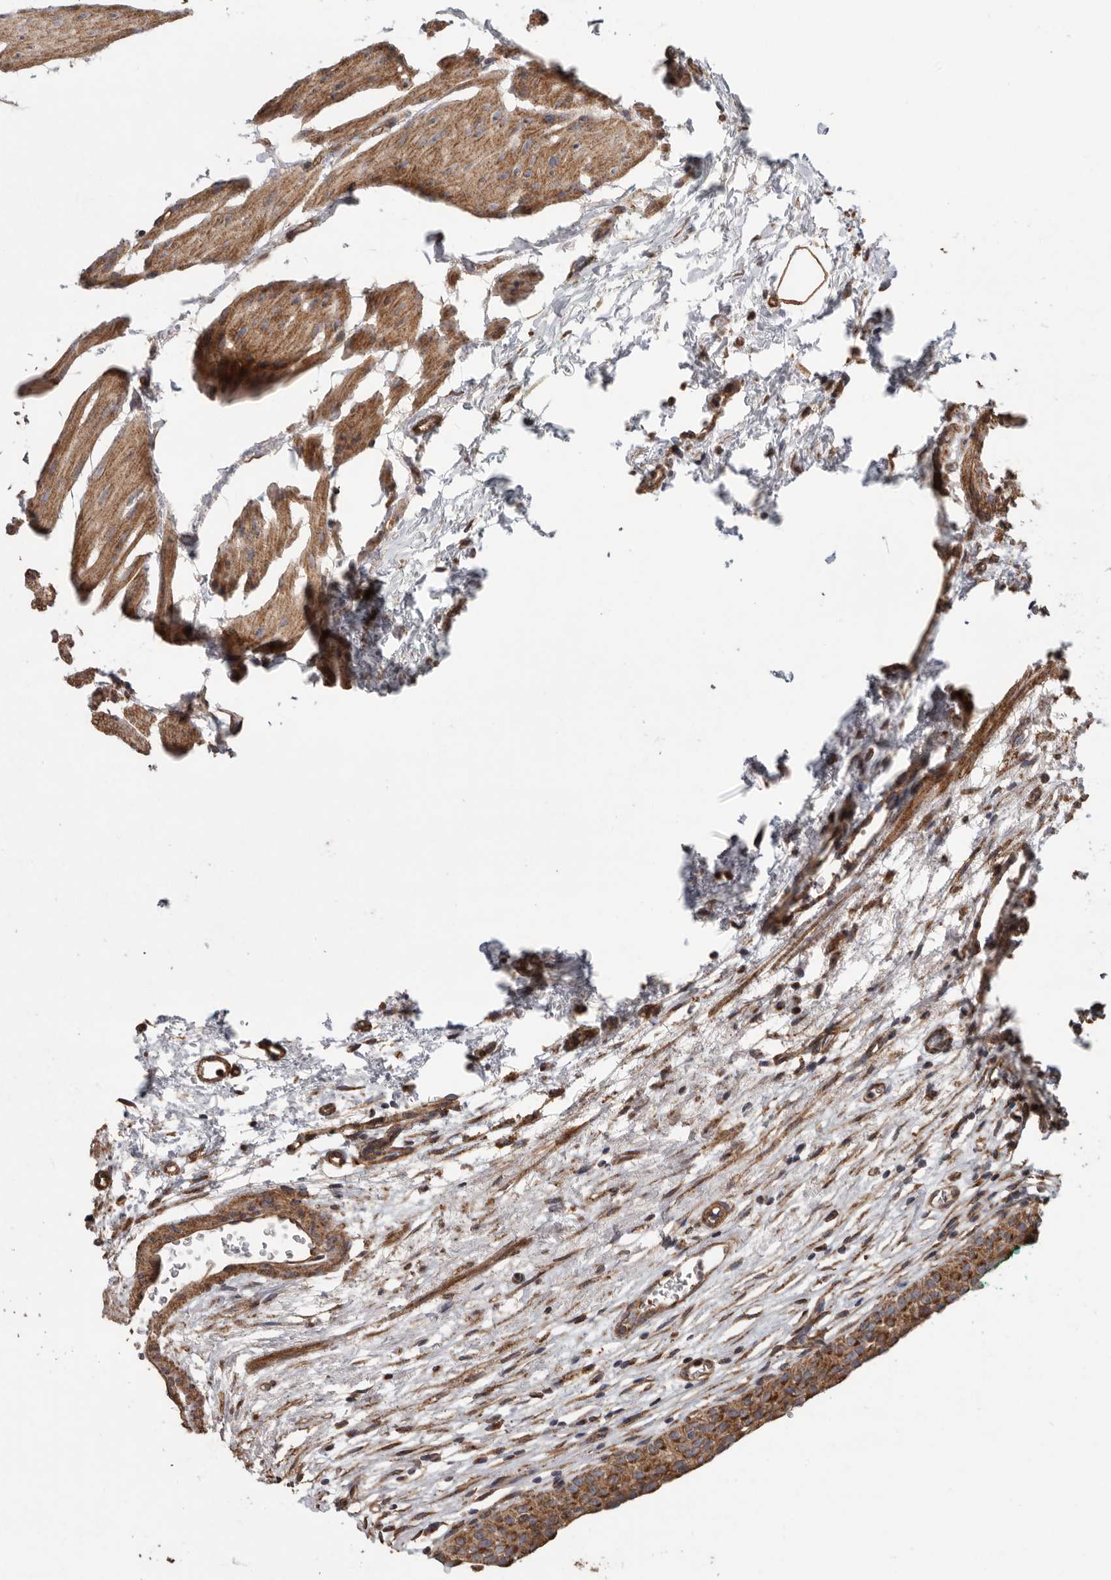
{"staining": {"intensity": "moderate", "quantity": ">75%", "location": "cytoplasmic/membranous"}, "tissue": "urinary bladder", "cell_type": "Urothelial cells", "image_type": "normal", "snomed": [{"axis": "morphology", "description": "Normal tissue, NOS"}, {"axis": "morphology", "description": "Urothelial carcinoma, High grade"}, {"axis": "topography", "description": "Urinary bladder"}], "caption": "Brown immunohistochemical staining in benign human urinary bladder displays moderate cytoplasmic/membranous positivity in approximately >75% of urothelial cells. Immunohistochemistry stains the protein of interest in brown and the nuclei are stained blue.", "gene": "PODXL2", "patient": {"sex": "female", "age": 60}}